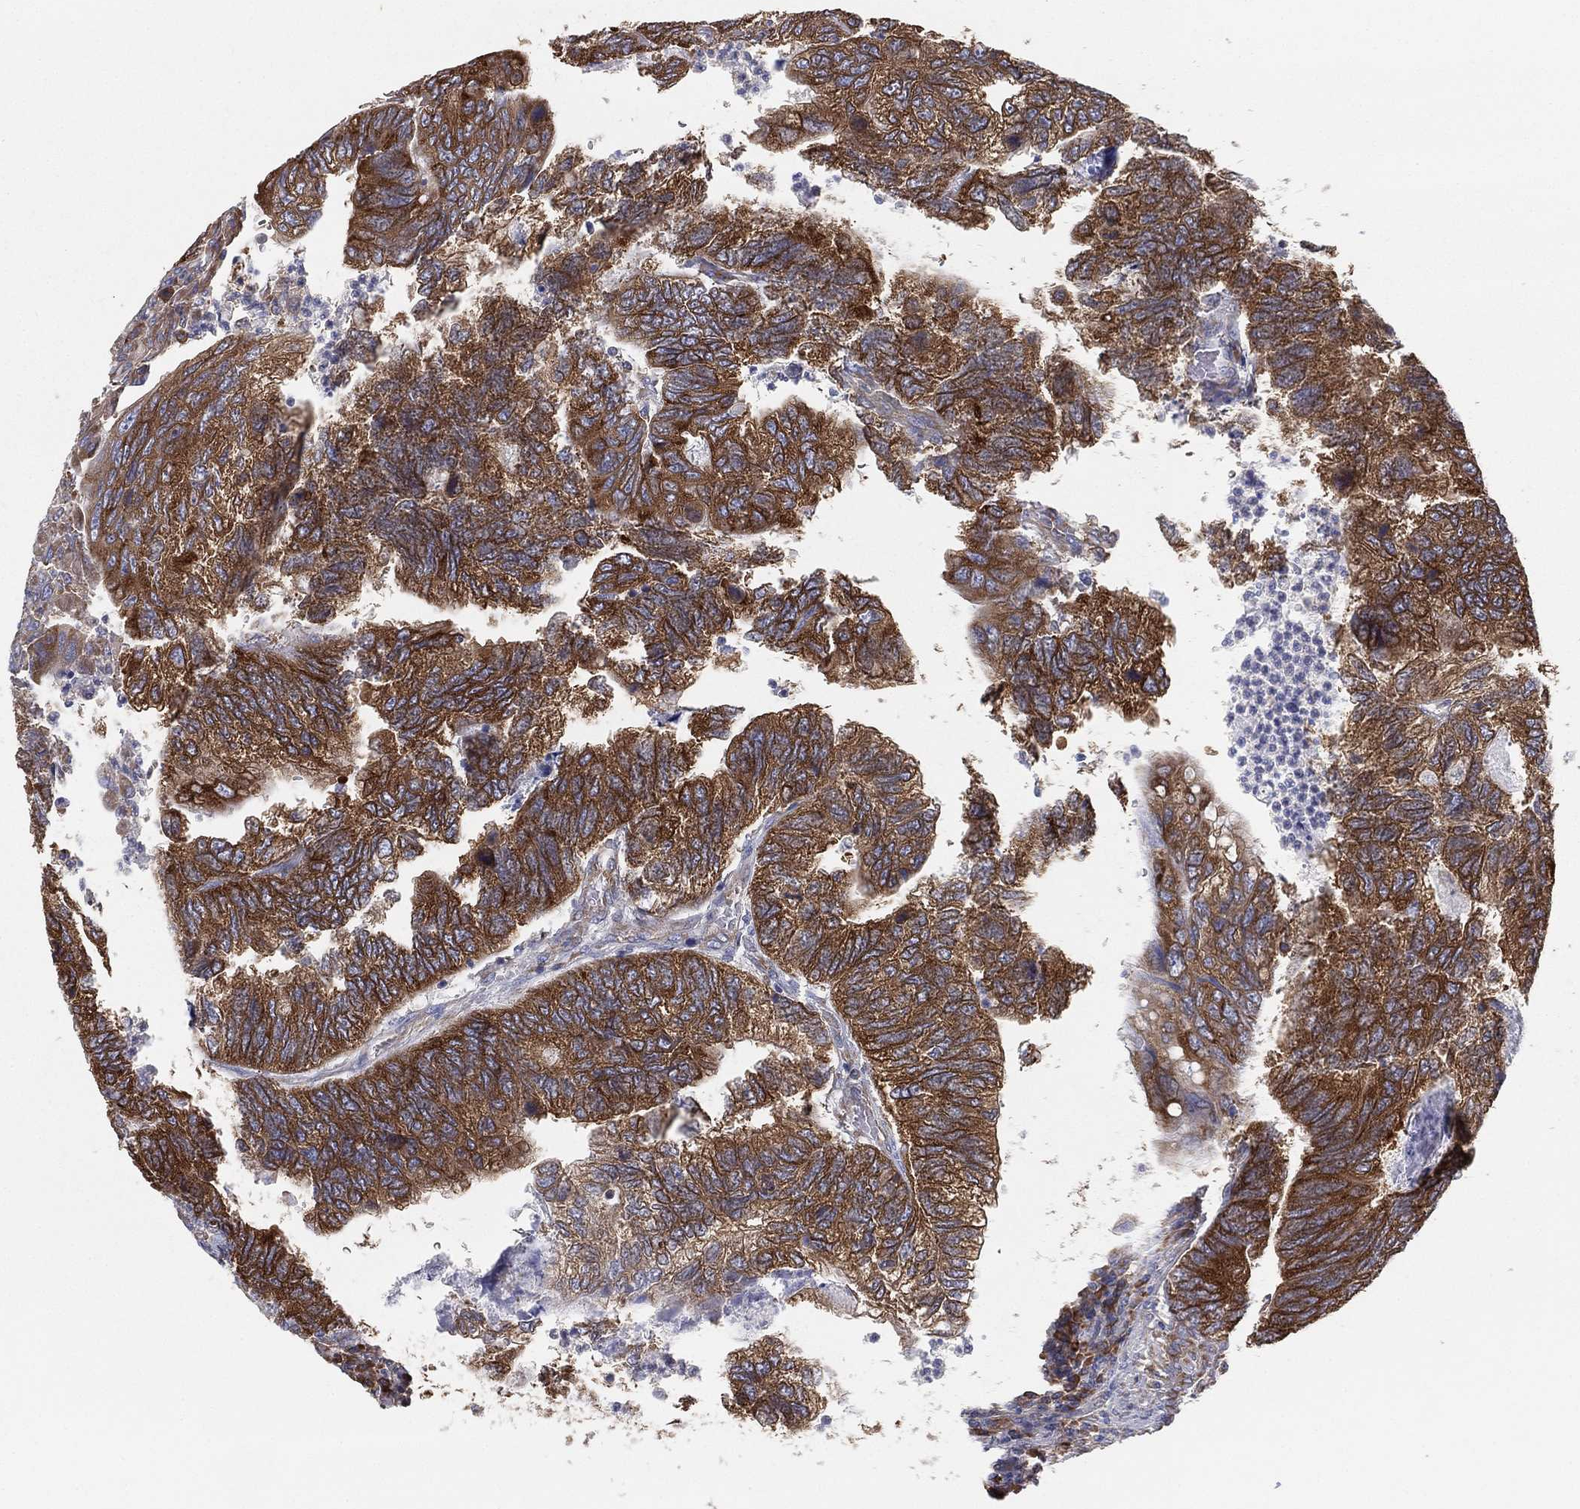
{"staining": {"intensity": "strong", "quantity": ">75%", "location": "cytoplasmic/membranous"}, "tissue": "colorectal cancer", "cell_type": "Tumor cells", "image_type": "cancer", "snomed": [{"axis": "morphology", "description": "Adenocarcinoma, NOS"}, {"axis": "topography", "description": "Colon"}], "caption": "This micrograph demonstrates IHC staining of colorectal cancer (adenocarcinoma), with high strong cytoplasmic/membranous expression in approximately >75% of tumor cells.", "gene": "FARSA", "patient": {"sex": "female", "age": 67}}